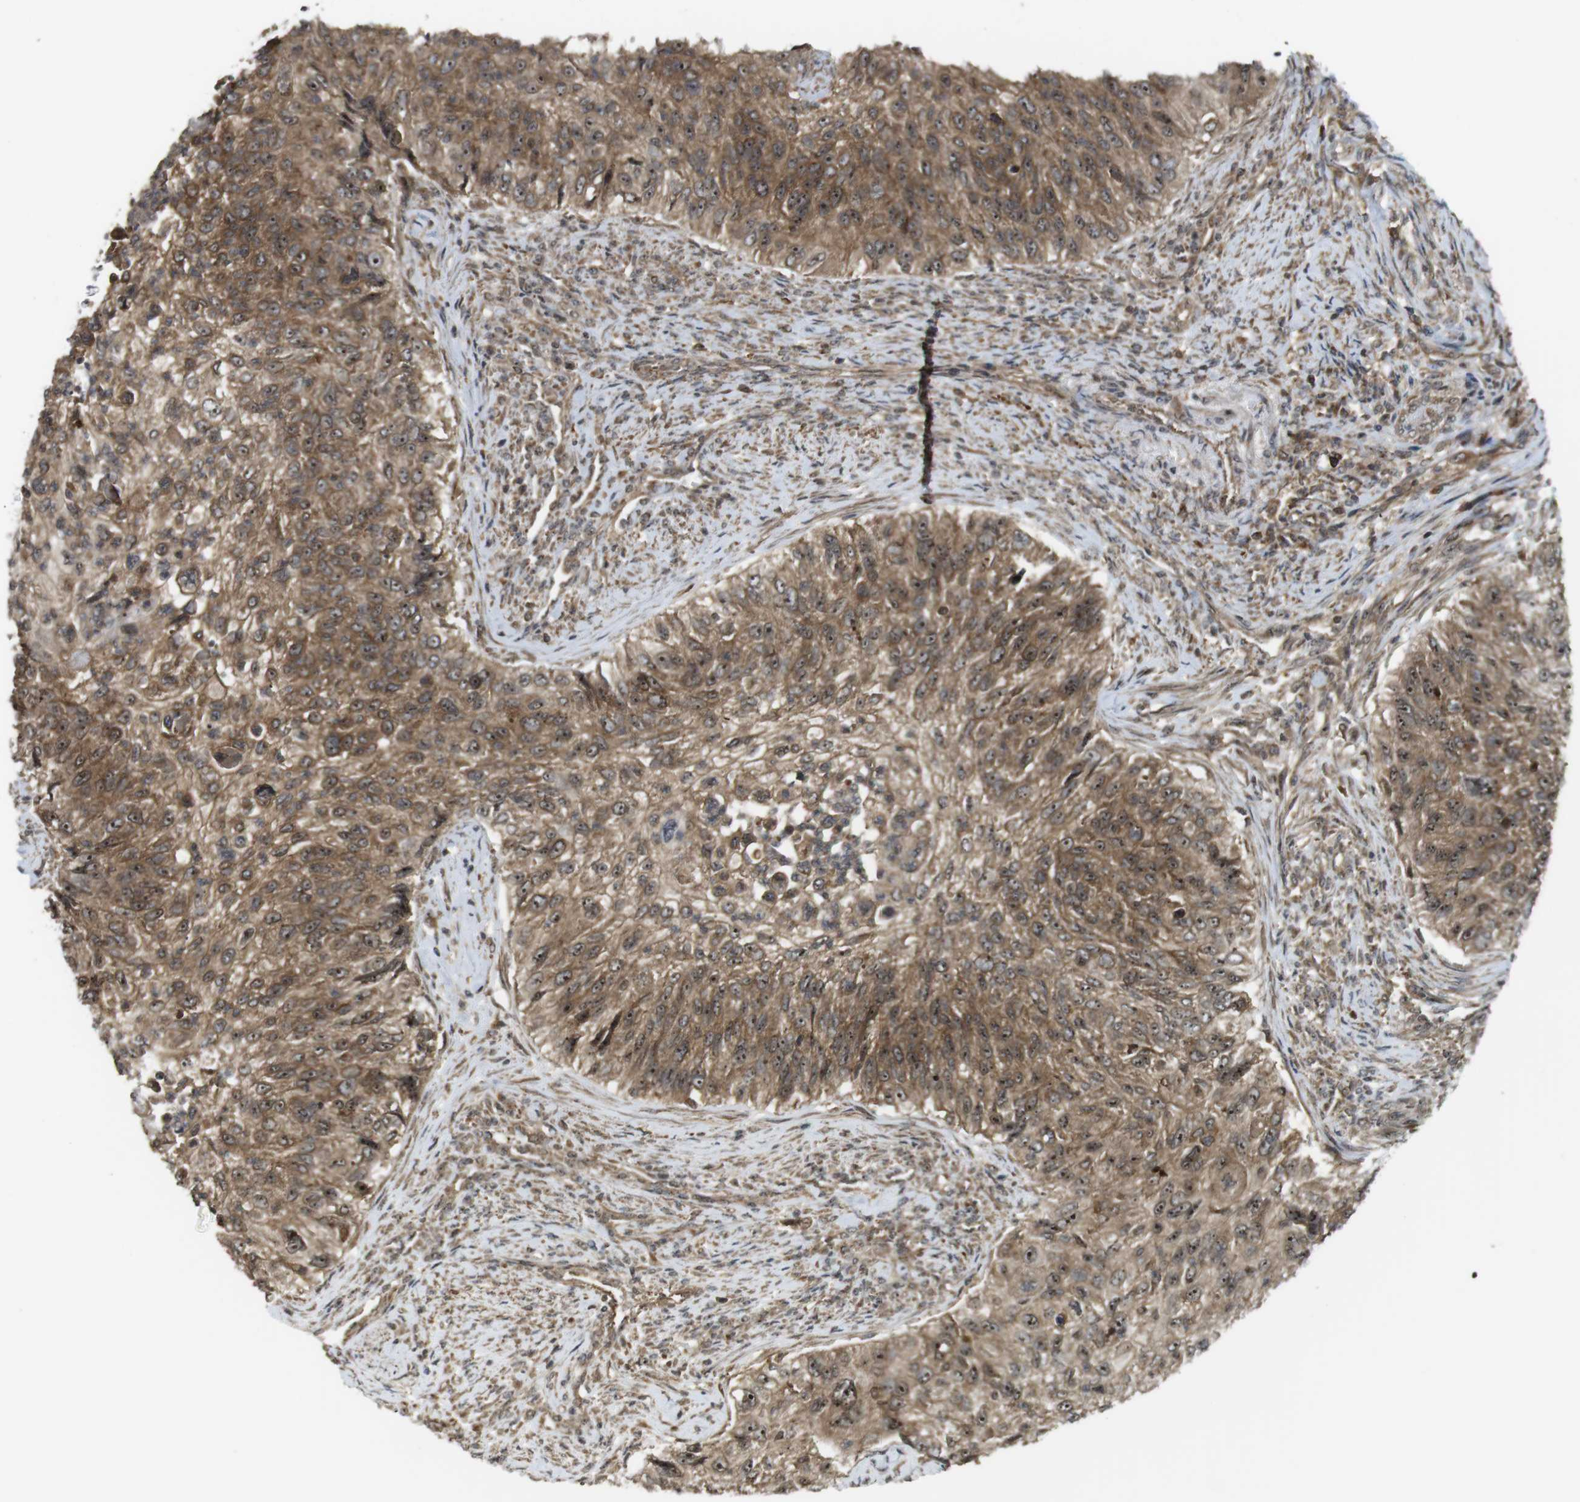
{"staining": {"intensity": "moderate", "quantity": ">75%", "location": "cytoplasmic/membranous,nuclear"}, "tissue": "urothelial cancer", "cell_type": "Tumor cells", "image_type": "cancer", "snomed": [{"axis": "morphology", "description": "Urothelial carcinoma, High grade"}, {"axis": "topography", "description": "Urinary bladder"}], "caption": "Immunohistochemical staining of urothelial cancer displays medium levels of moderate cytoplasmic/membranous and nuclear expression in approximately >75% of tumor cells.", "gene": "CC2D1A", "patient": {"sex": "female", "age": 60}}